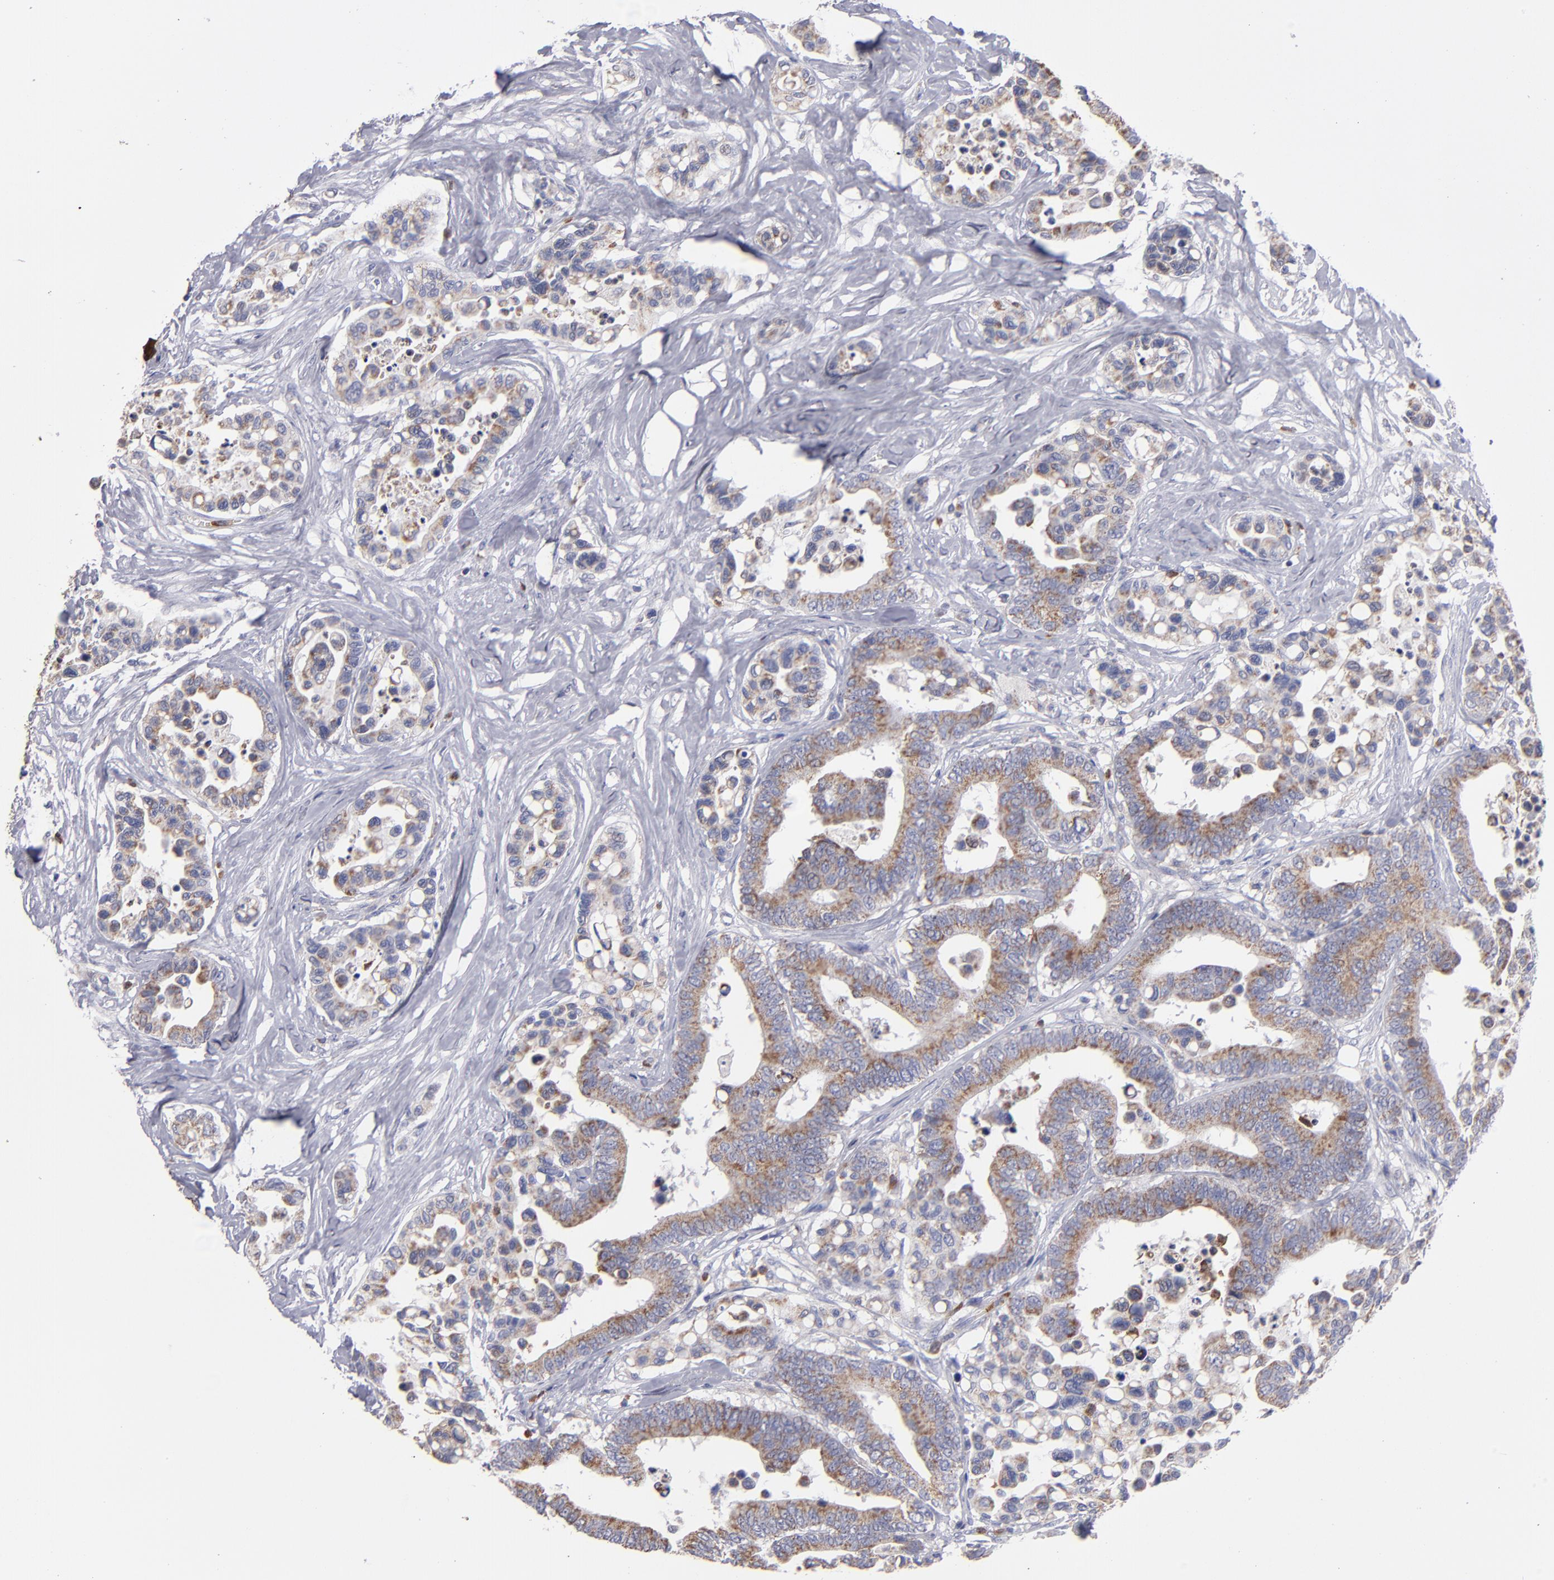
{"staining": {"intensity": "weak", "quantity": ">75%", "location": "cytoplasmic/membranous"}, "tissue": "colorectal cancer", "cell_type": "Tumor cells", "image_type": "cancer", "snomed": [{"axis": "morphology", "description": "Adenocarcinoma, NOS"}, {"axis": "topography", "description": "Colon"}], "caption": "Colorectal cancer stained with a brown dye reveals weak cytoplasmic/membranous positive staining in approximately >75% of tumor cells.", "gene": "FGR", "patient": {"sex": "male", "age": 82}}